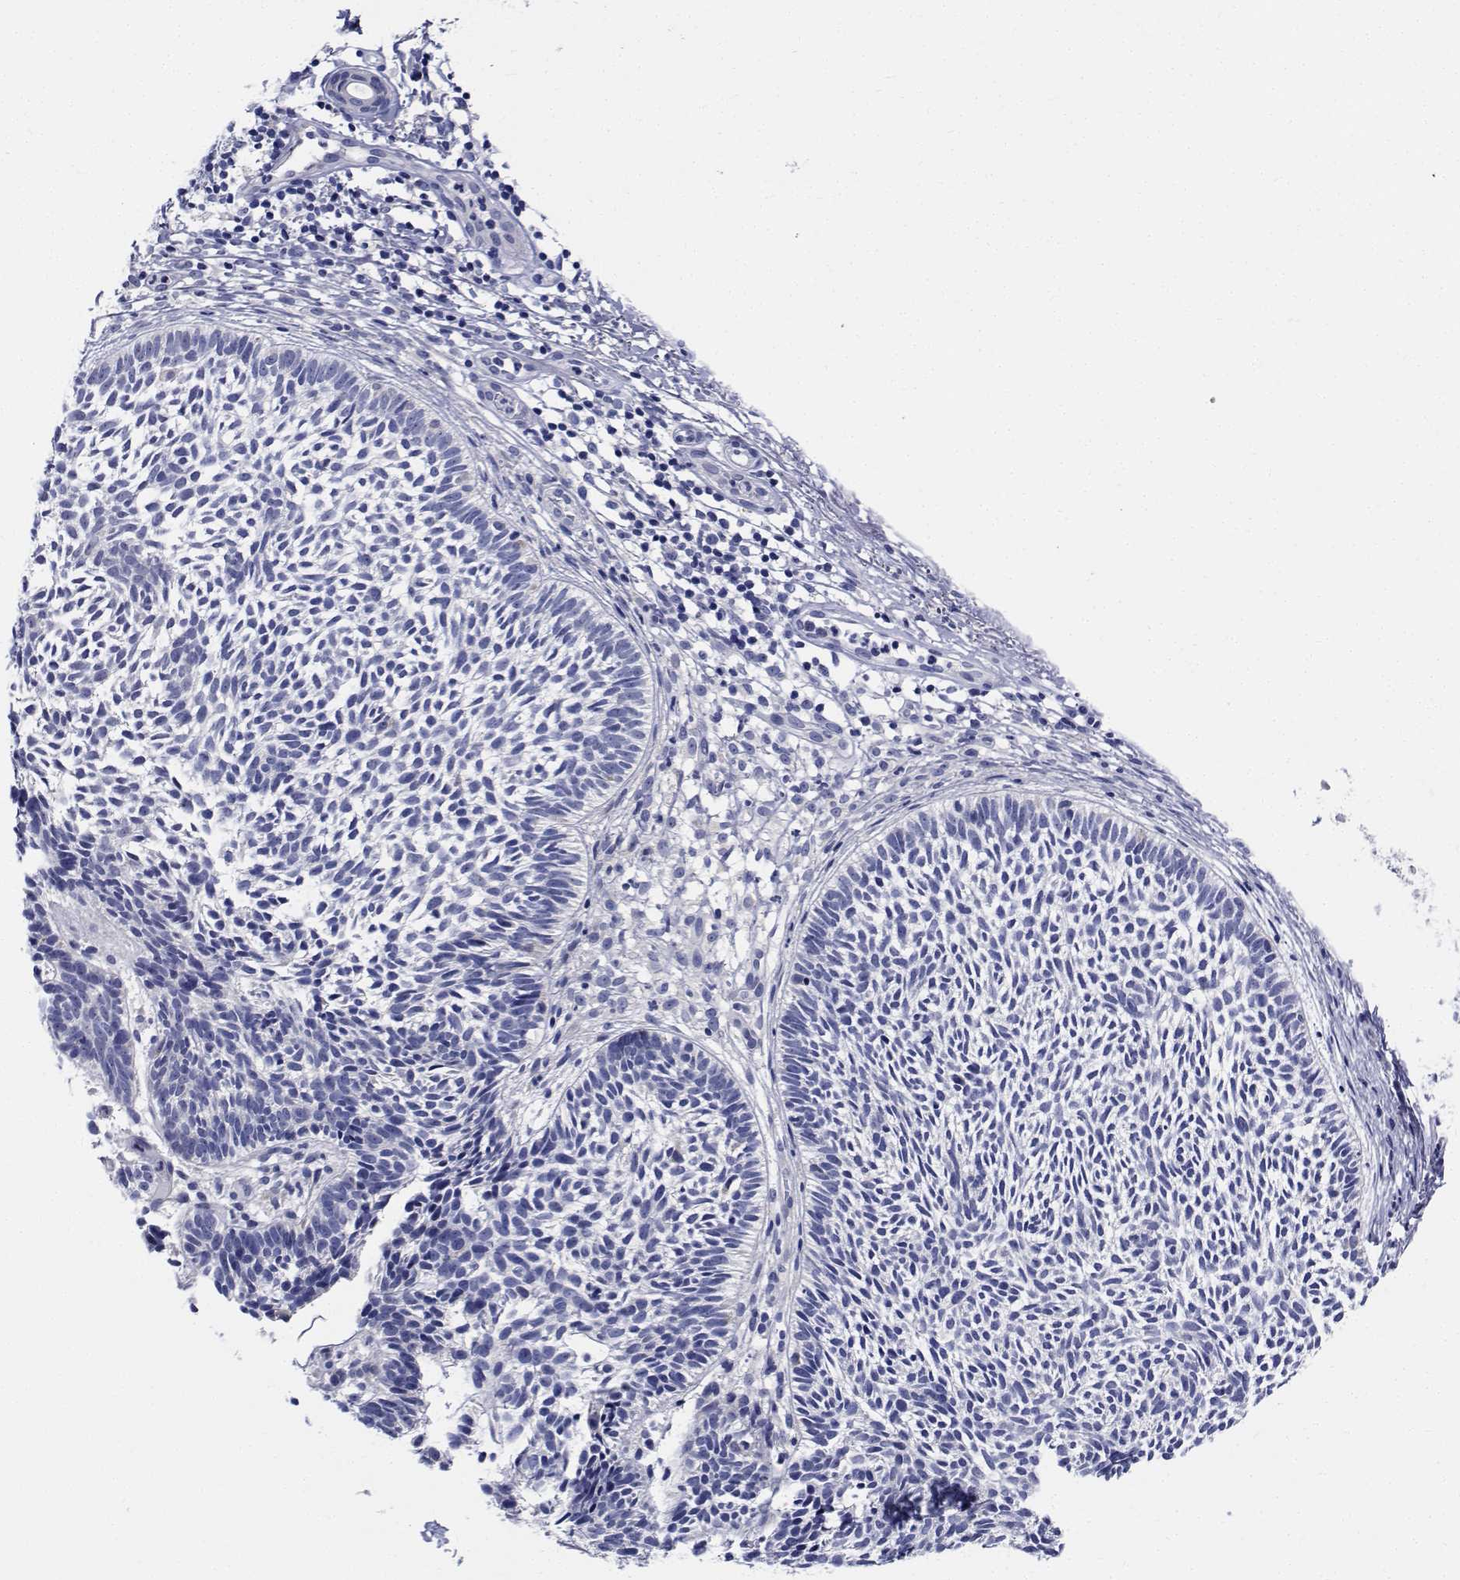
{"staining": {"intensity": "negative", "quantity": "none", "location": "none"}, "tissue": "skin cancer", "cell_type": "Tumor cells", "image_type": "cancer", "snomed": [{"axis": "morphology", "description": "Basal cell carcinoma"}, {"axis": "topography", "description": "Skin"}], "caption": "This is an immunohistochemistry (IHC) micrograph of human skin basal cell carcinoma. There is no positivity in tumor cells.", "gene": "CDHR3", "patient": {"sex": "male", "age": 78}}